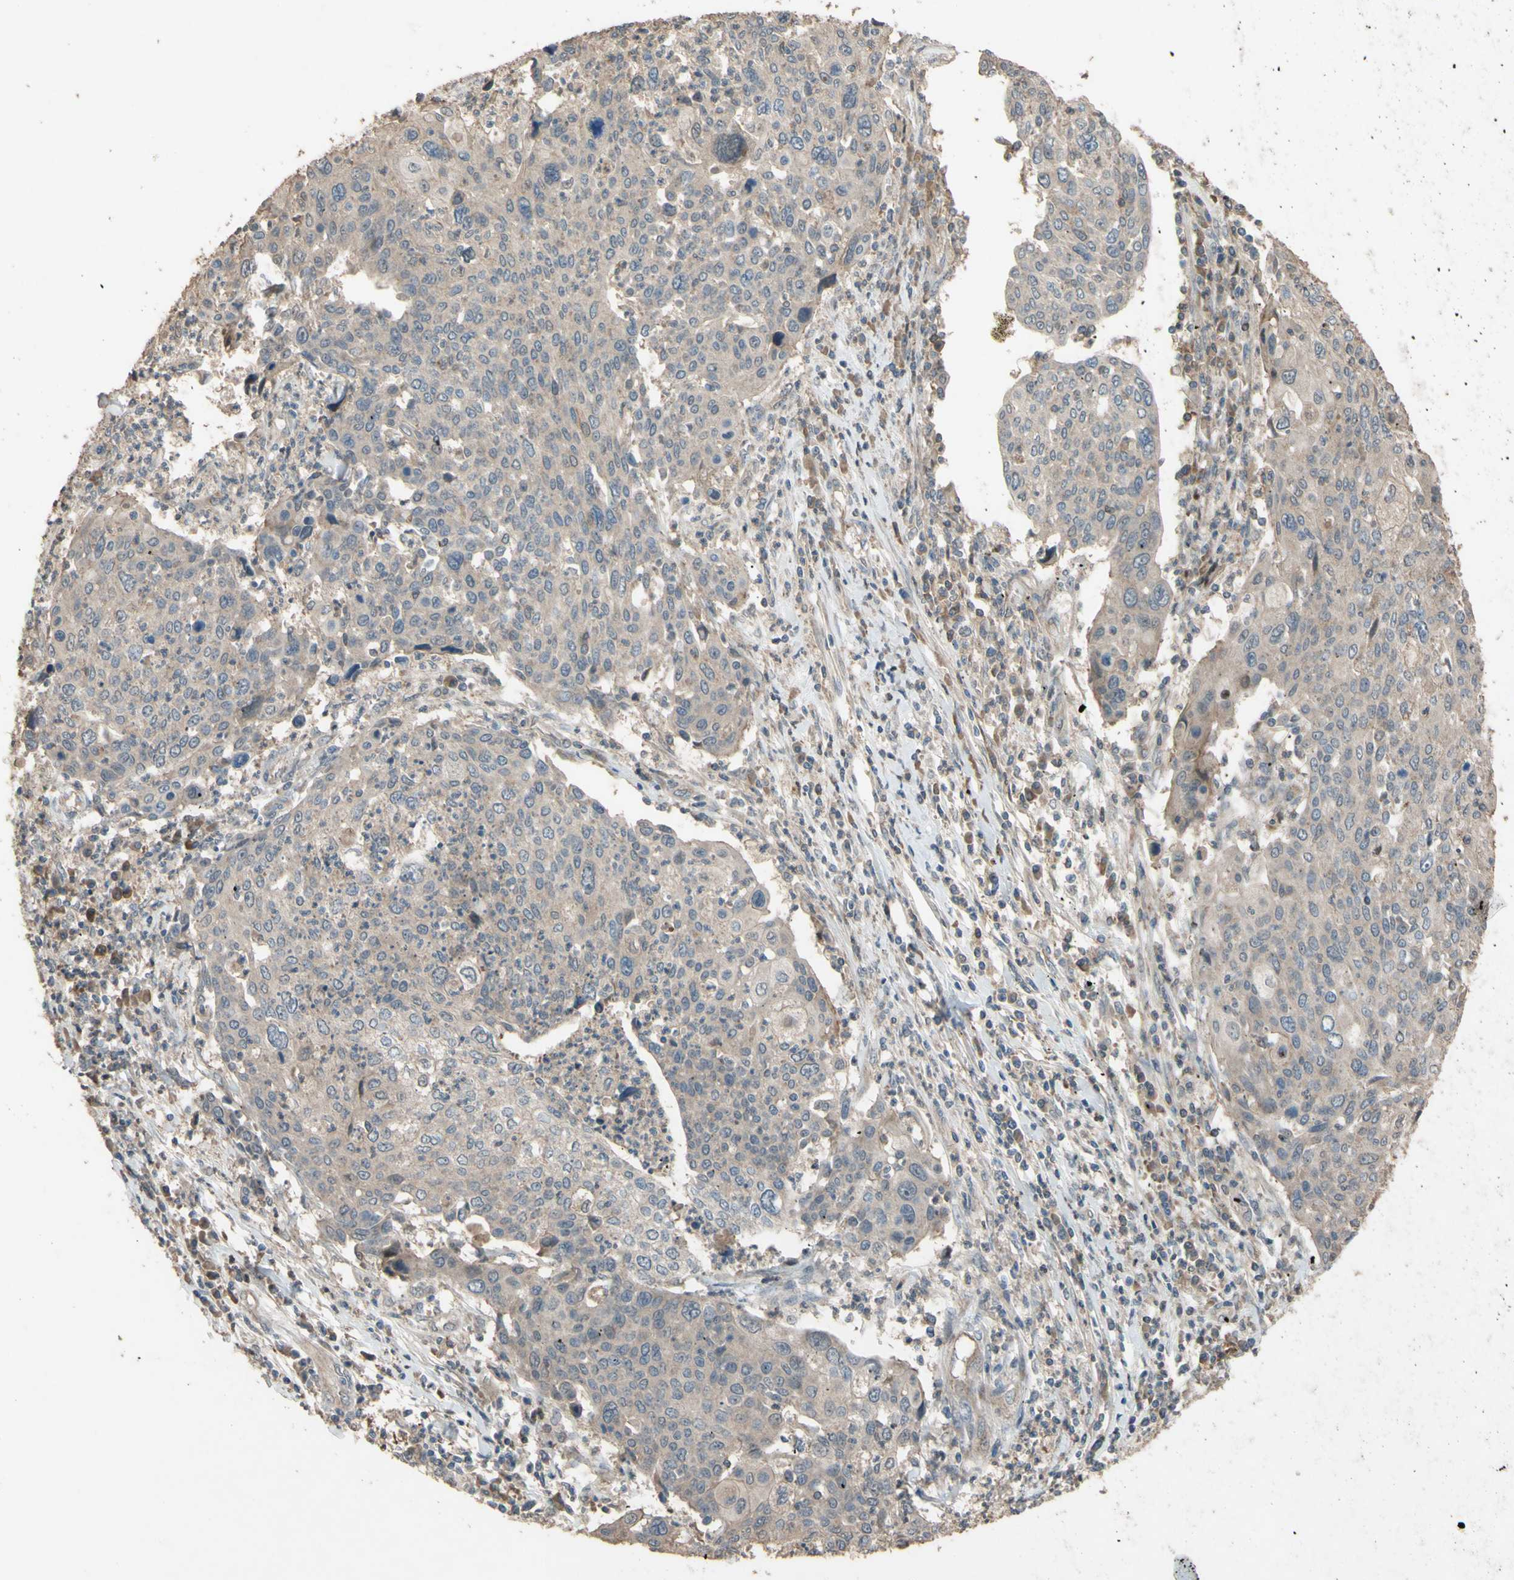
{"staining": {"intensity": "weak", "quantity": ">75%", "location": "cytoplasmic/membranous"}, "tissue": "cervical cancer", "cell_type": "Tumor cells", "image_type": "cancer", "snomed": [{"axis": "morphology", "description": "Squamous cell carcinoma, NOS"}, {"axis": "topography", "description": "Cervix"}], "caption": "Brown immunohistochemical staining in human cervical cancer demonstrates weak cytoplasmic/membranous positivity in approximately >75% of tumor cells.", "gene": "SHROOM4", "patient": {"sex": "female", "age": 40}}